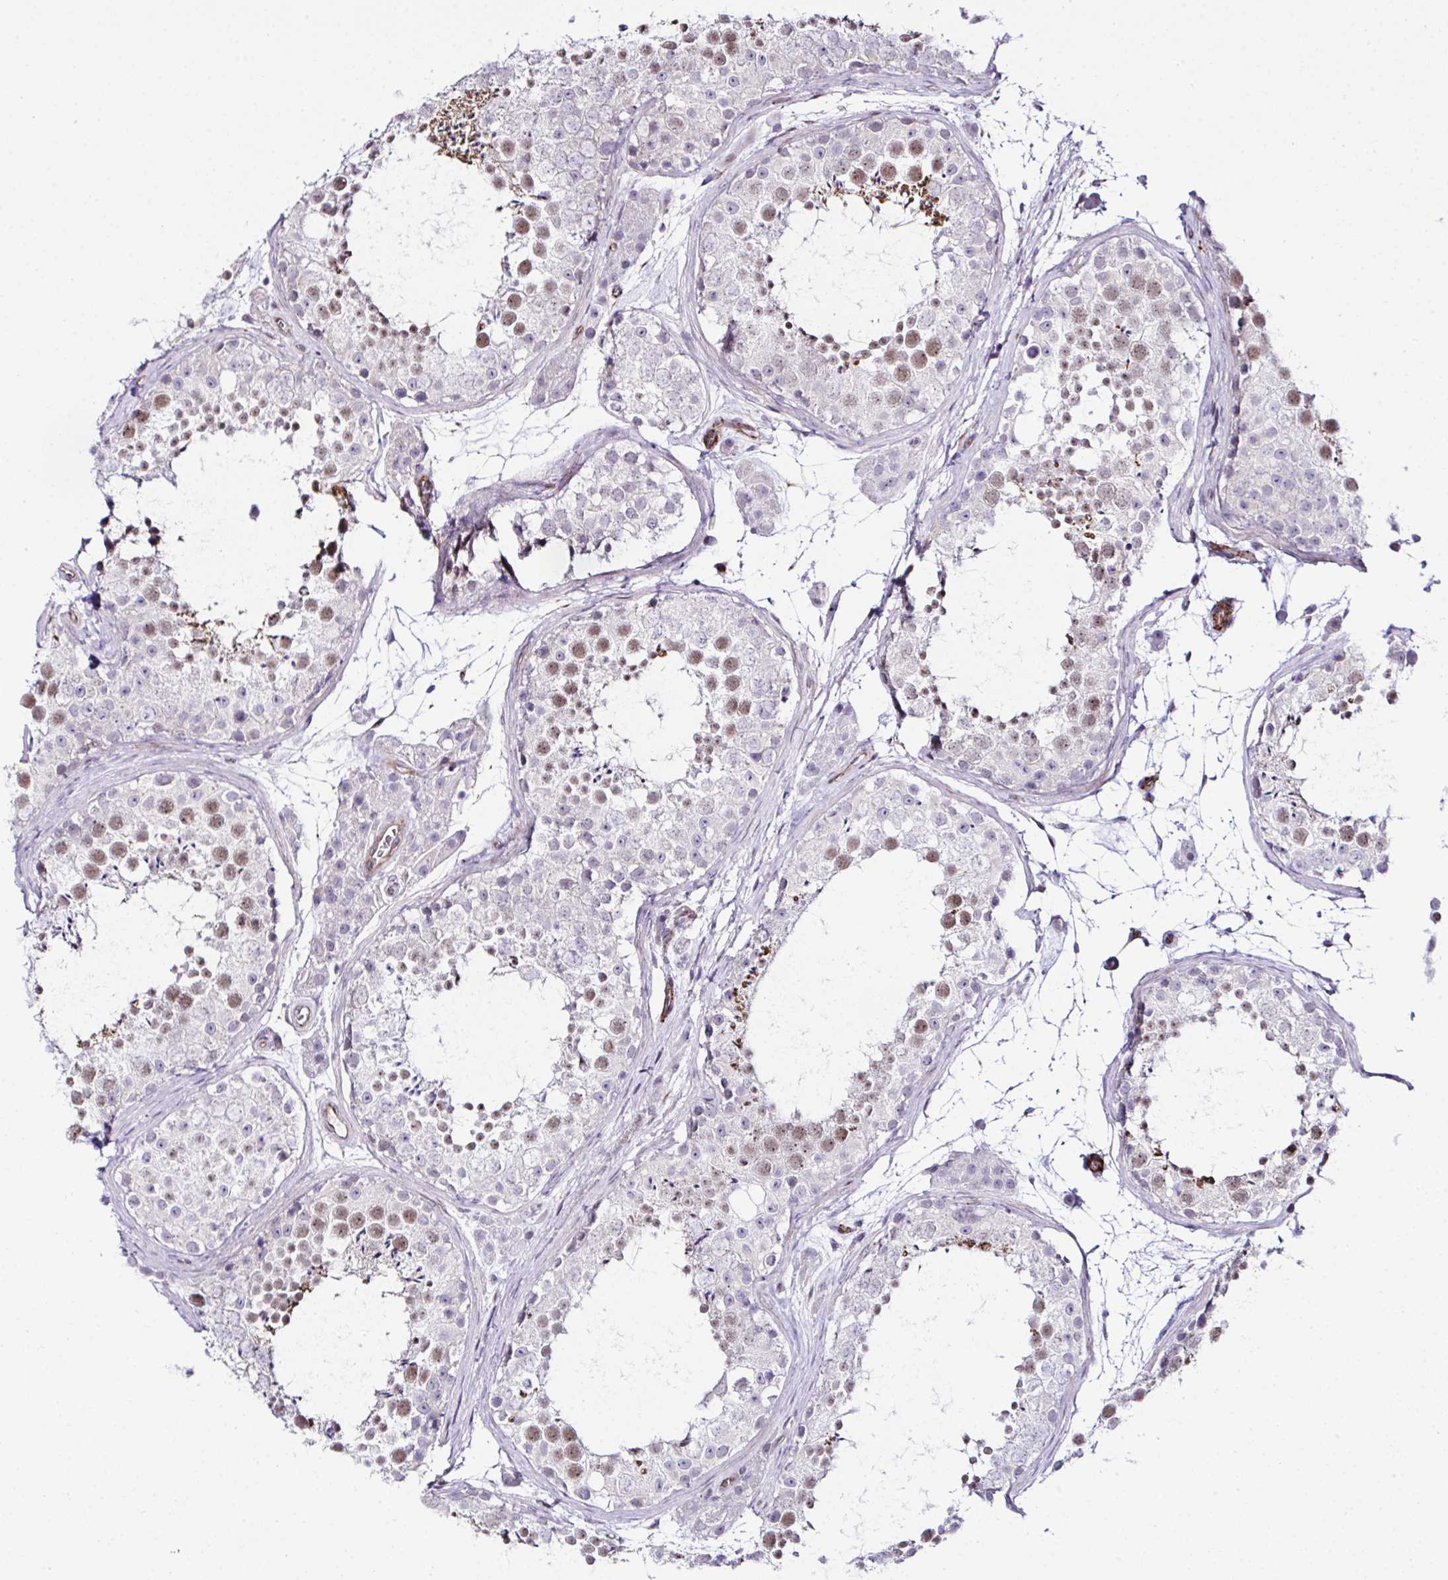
{"staining": {"intensity": "moderate", "quantity": "25%-75%", "location": "nuclear"}, "tissue": "testis", "cell_type": "Cells in seminiferous ducts", "image_type": "normal", "snomed": [{"axis": "morphology", "description": "Normal tissue, NOS"}, {"axis": "topography", "description": "Testis"}], "caption": "Immunohistochemical staining of benign human testis shows 25%-75% levels of moderate nuclear protein positivity in approximately 25%-75% of cells in seminiferous ducts.", "gene": "FBXO34", "patient": {"sex": "male", "age": 41}}